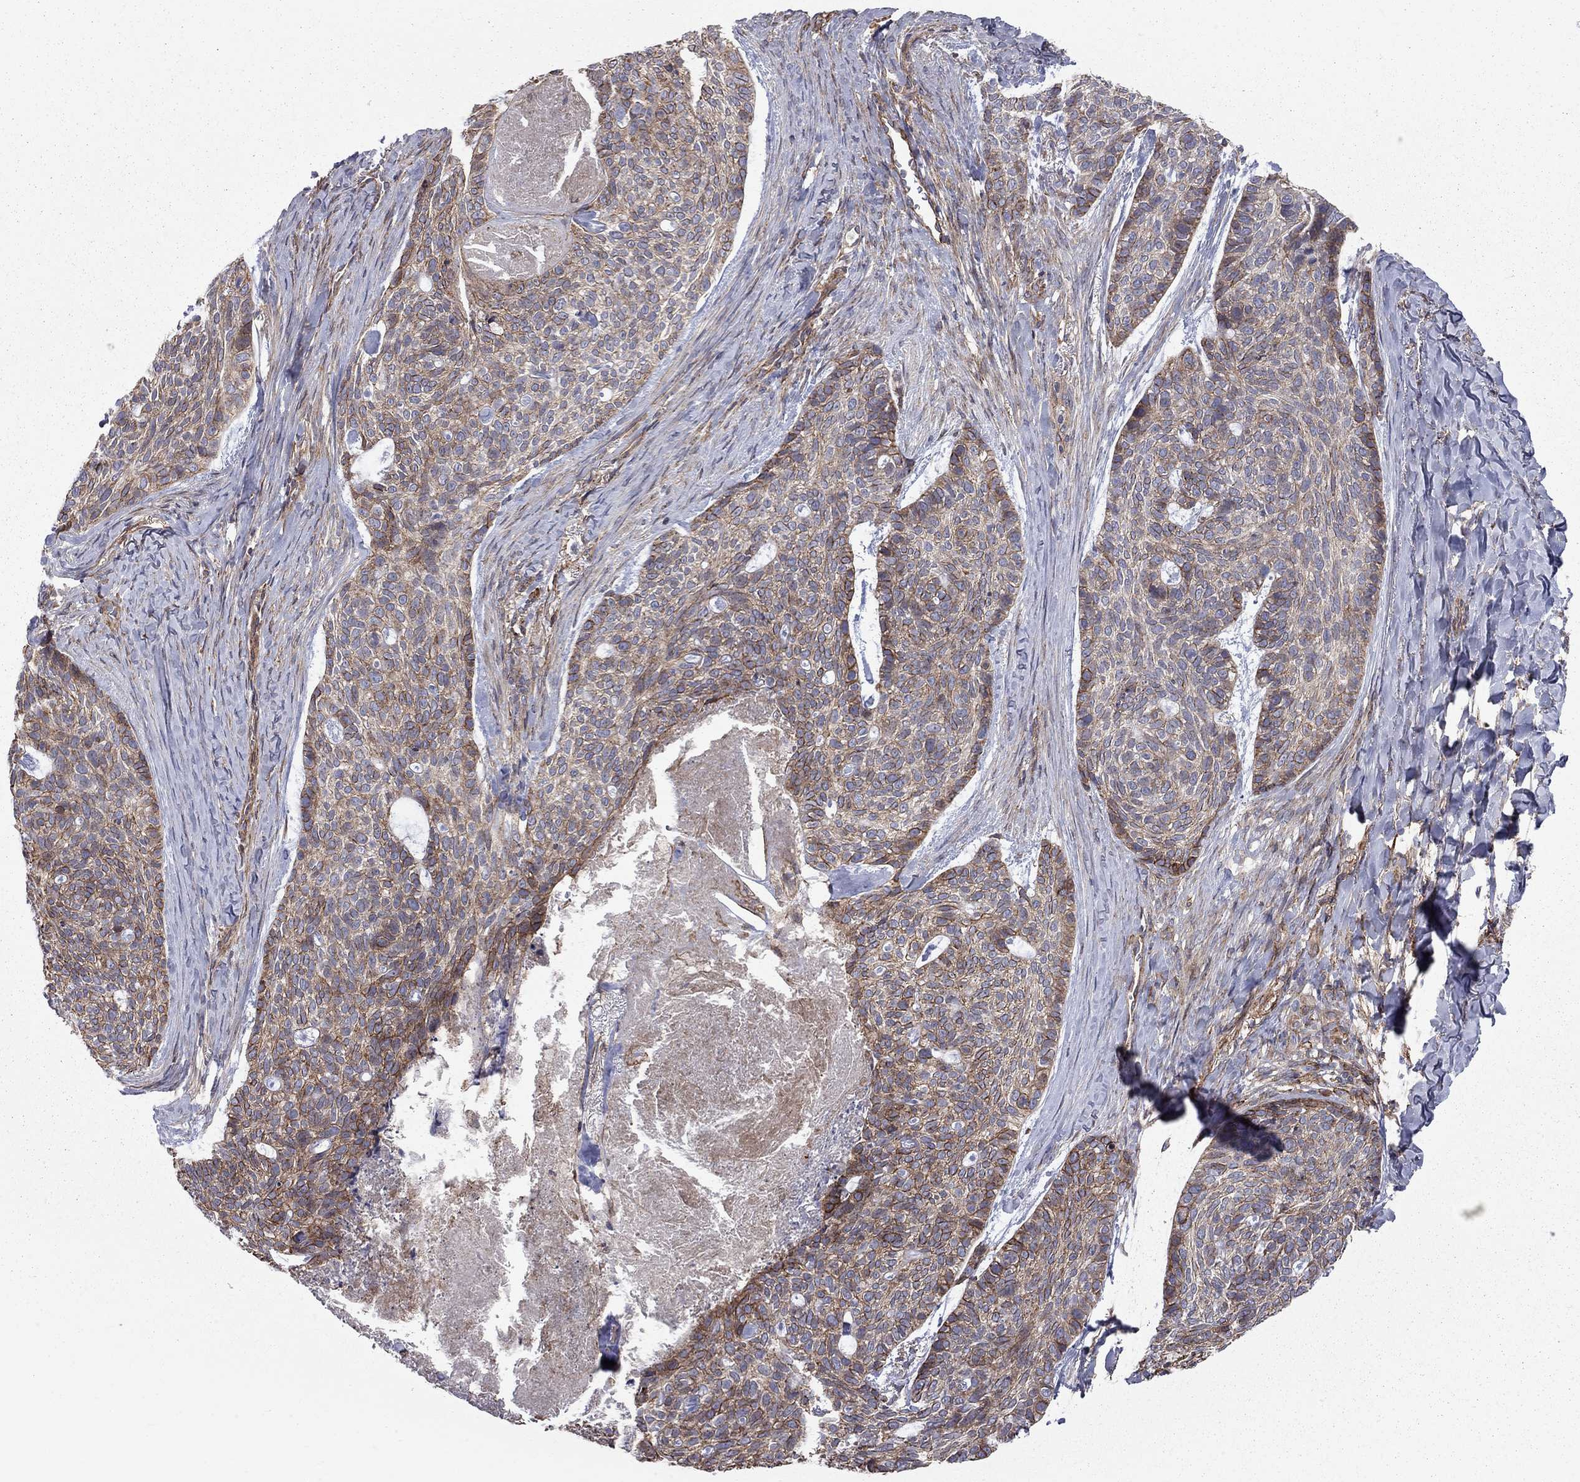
{"staining": {"intensity": "negative", "quantity": "none", "location": "none"}, "tissue": "skin cancer", "cell_type": "Tumor cells", "image_type": "cancer", "snomed": [{"axis": "morphology", "description": "Basal cell carcinoma"}, {"axis": "topography", "description": "Skin"}], "caption": "Histopathology image shows no protein expression in tumor cells of basal cell carcinoma (skin) tissue. (DAB (3,3'-diaminobenzidine) IHC with hematoxylin counter stain).", "gene": "RASEF", "patient": {"sex": "female", "age": 69}}